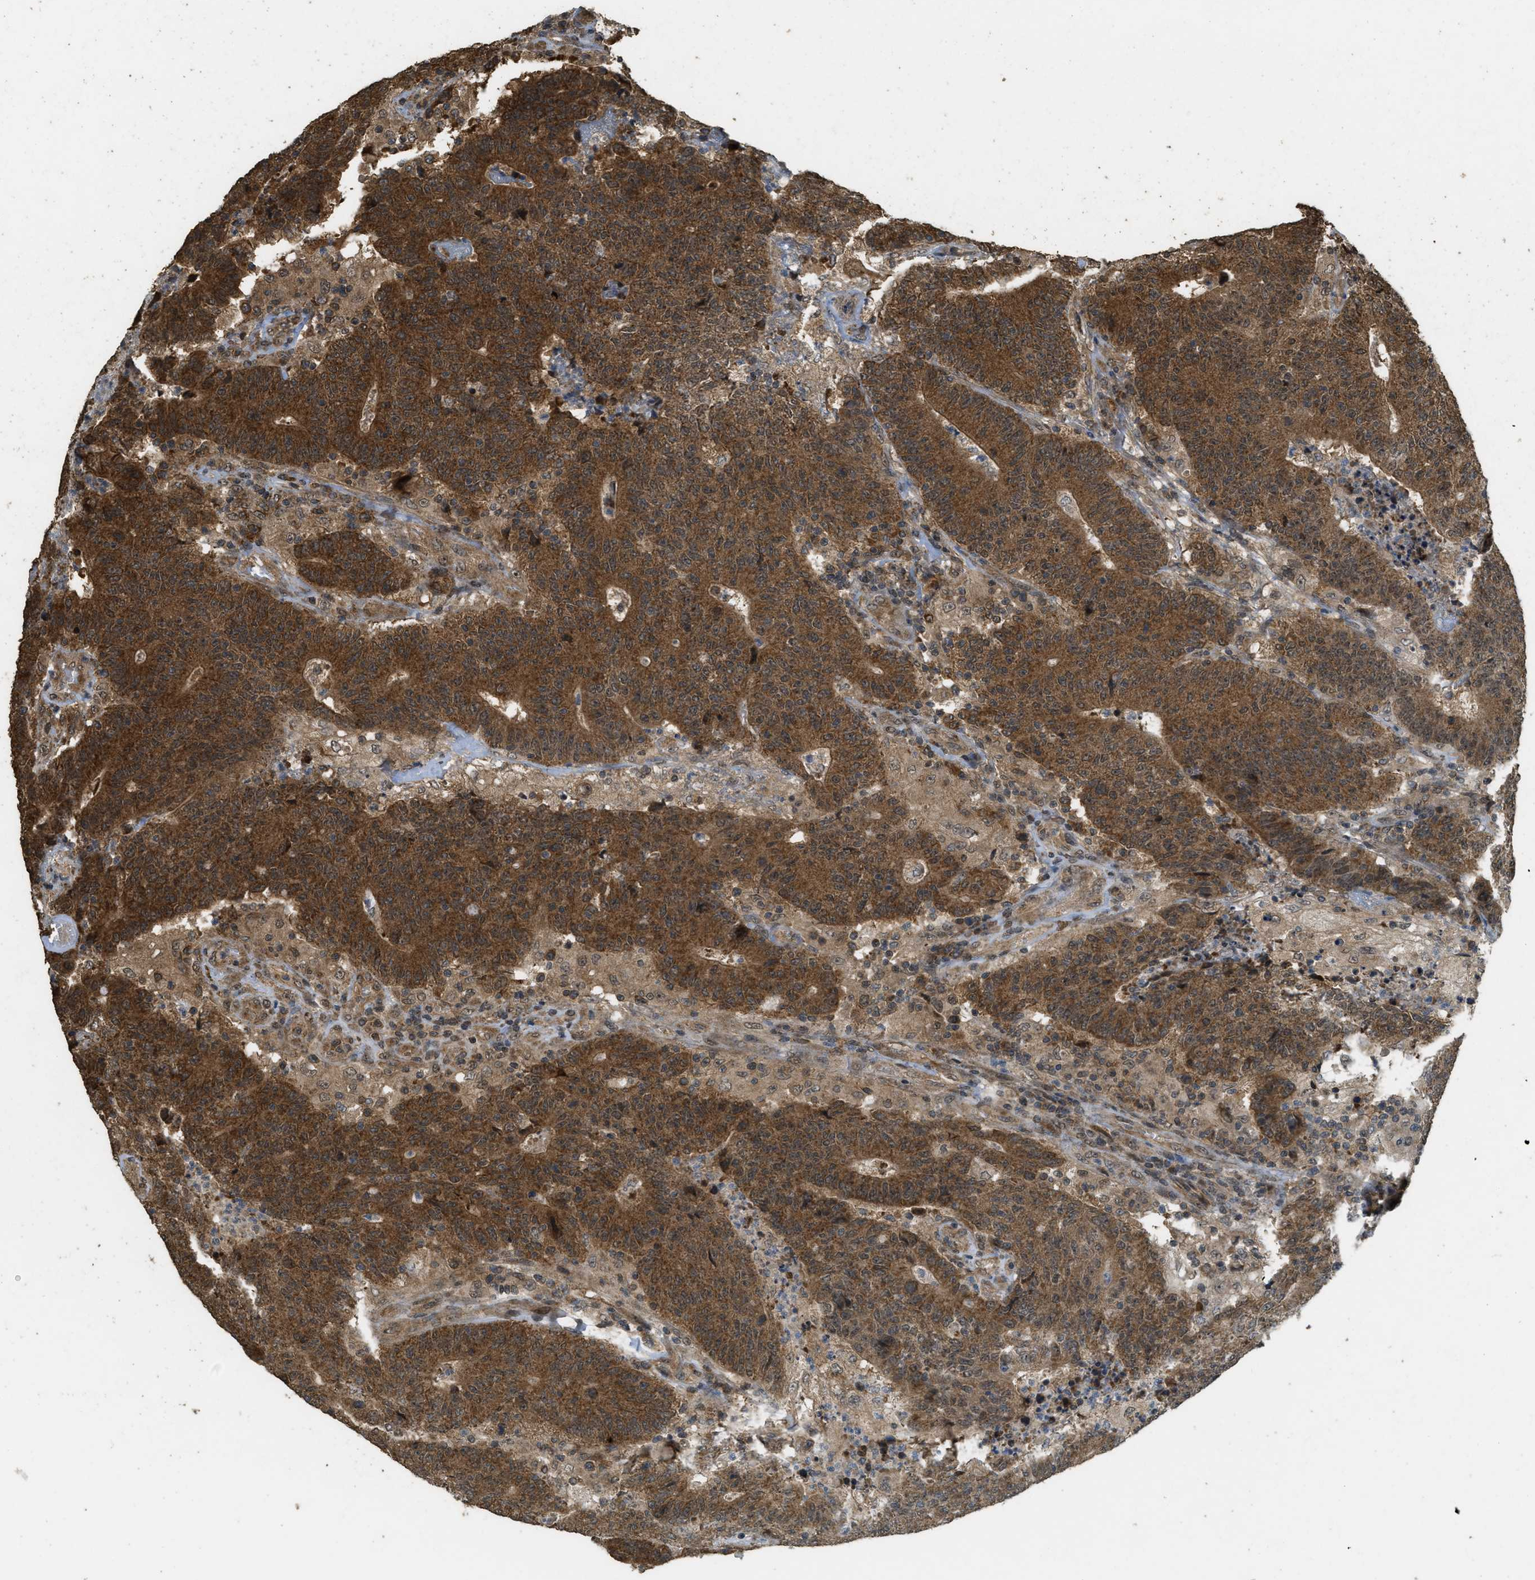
{"staining": {"intensity": "strong", "quantity": ">75%", "location": "cytoplasmic/membranous"}, "tissue": "colorectal cancer", "cell_type": "Tumor cells", "image_type": "cancer", "snomed": [{"axis": "morphology", "description": "Normal tissue, NOS"}, {"axis": "morphology", "description": "Adenocarcinoma, NOS"}, {"axis": "topography", "description": "Colon"}], "caption": "Tumor cells exhibit high levels of strong cytoplasmic/membranous staining in approximately >75% of cells in human colorectal adenocarcinoma.", "gene": "CTPS1", "patient": {"sex": "female", "age": 75}}